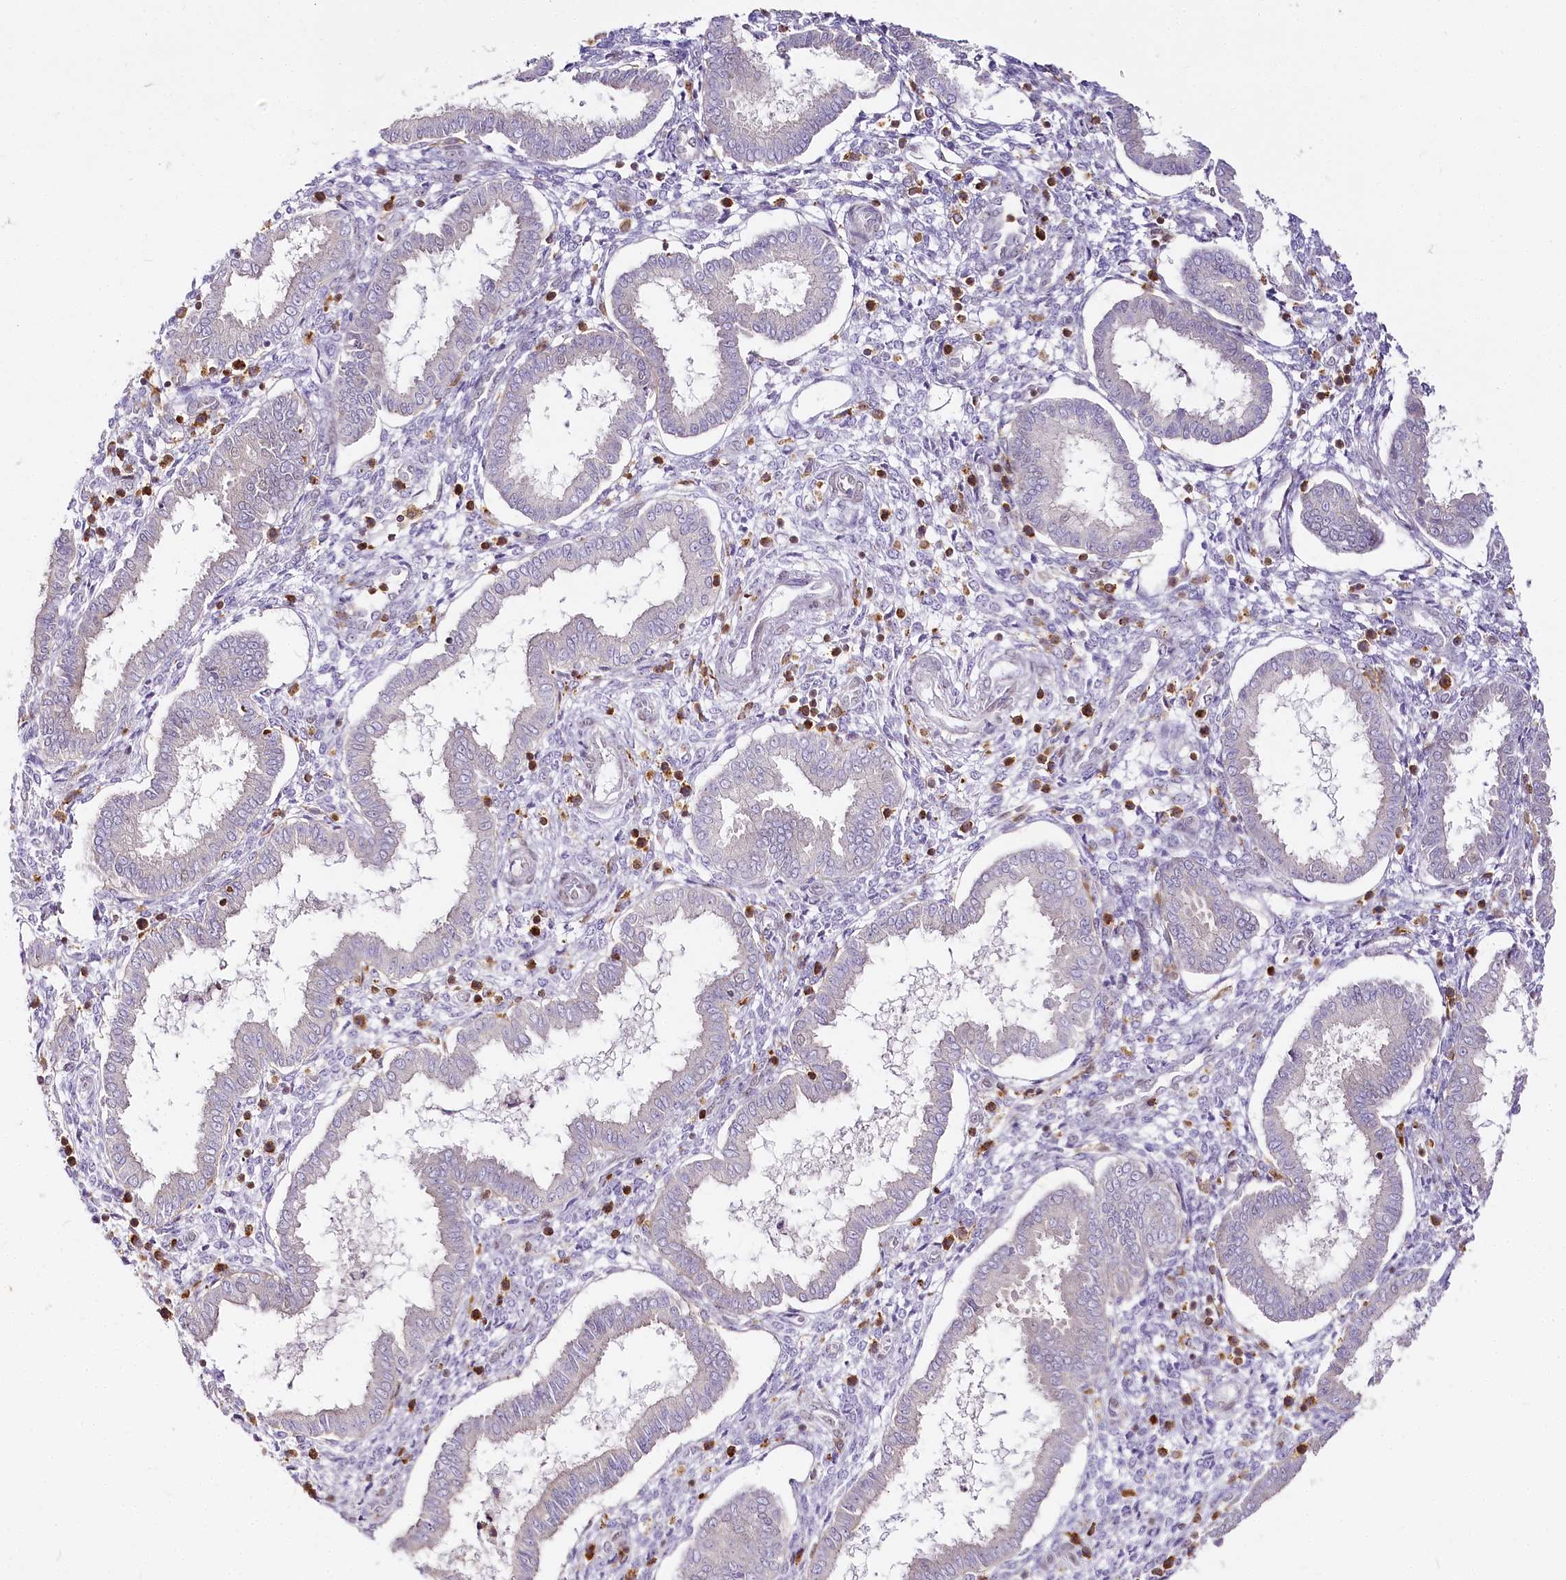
{"staining": {"intensity": "negative", "quantity": "none", "location": "none"}, "tissue": "endometrium", "cell_type": "Cells in endometrial stroma", "image_type": "normal", "snomed": [{"axis": "morphology", "description": "Normal tissue, NOS"}, {"axis": "topography", "description": "Endometrium"}], "caption": "Immunohistochemistry (IHC) micrograph of normal endometrium: human endometrium stained with DAB demonstrates no significant protein positivity in cells in endometrial stroma. Nuclei are stained in blue.", "gene": "DOCK2", "patient": {"sex": "female", "age": 24}}